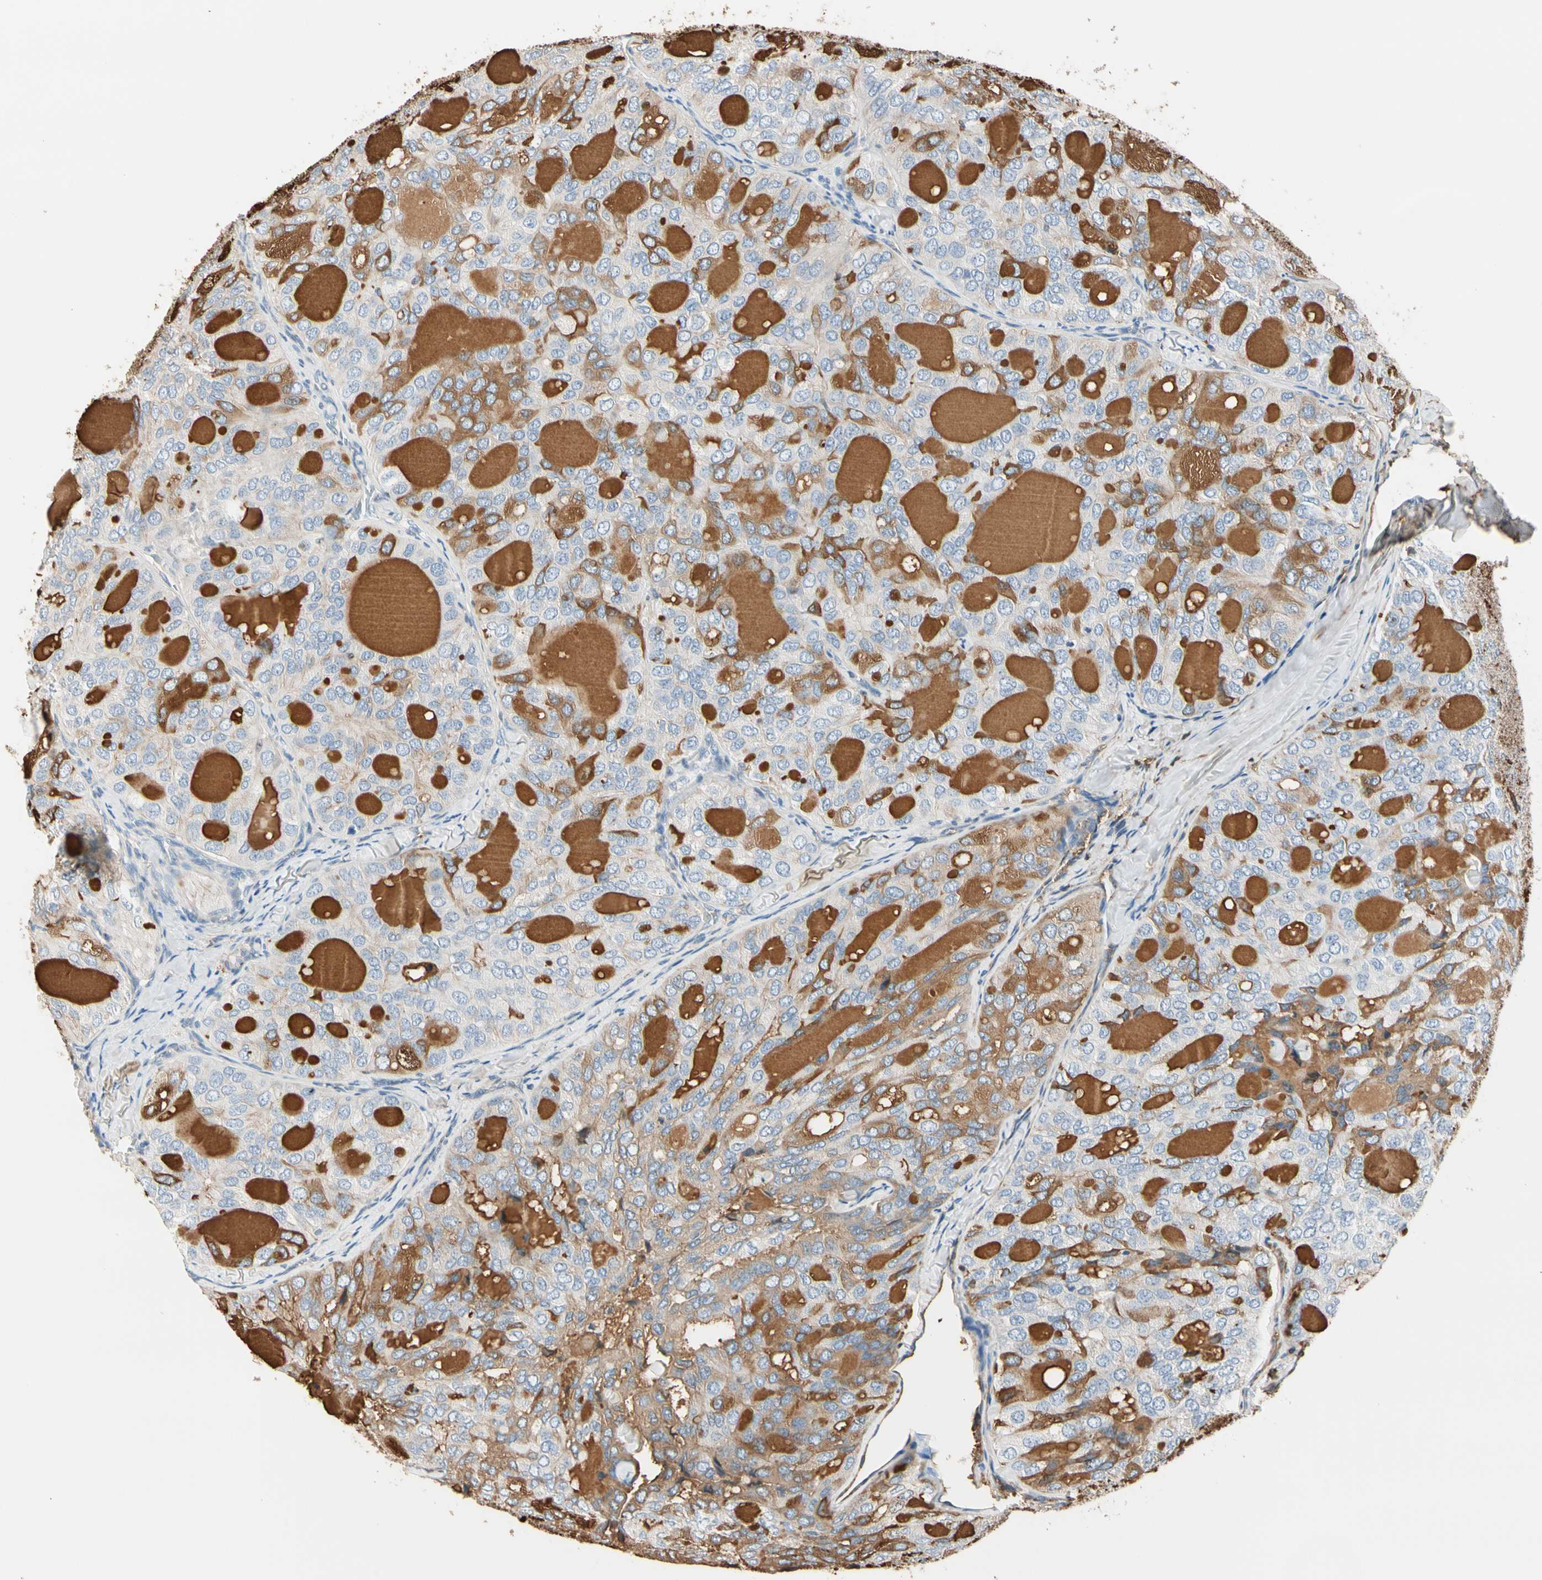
{"staining": {"intensity": "moderate", "quantity": "25%-75%", "location": "cytoplasmic/membranous"}, "tissue": "thyroid cancer", "cell_type": "Tumor cells", "image_type": "cancer", "snomed": [{"axis": "morphology", "description": "Follicular adenoma carcinoma, NOS"}, {"axis": "topography", "description": "Thyroid gland"}], "caption": "Immunohistochemistry (IHC) (DAB) staining of thyroid cancer (follicular adenoma carcinoma) shows moderate cytoplasmic/membranous protein expression in approximately 25%-75% of tumor cells.", "gene": "LAMB3", "patient": {"sex": "male", "age": 75}}